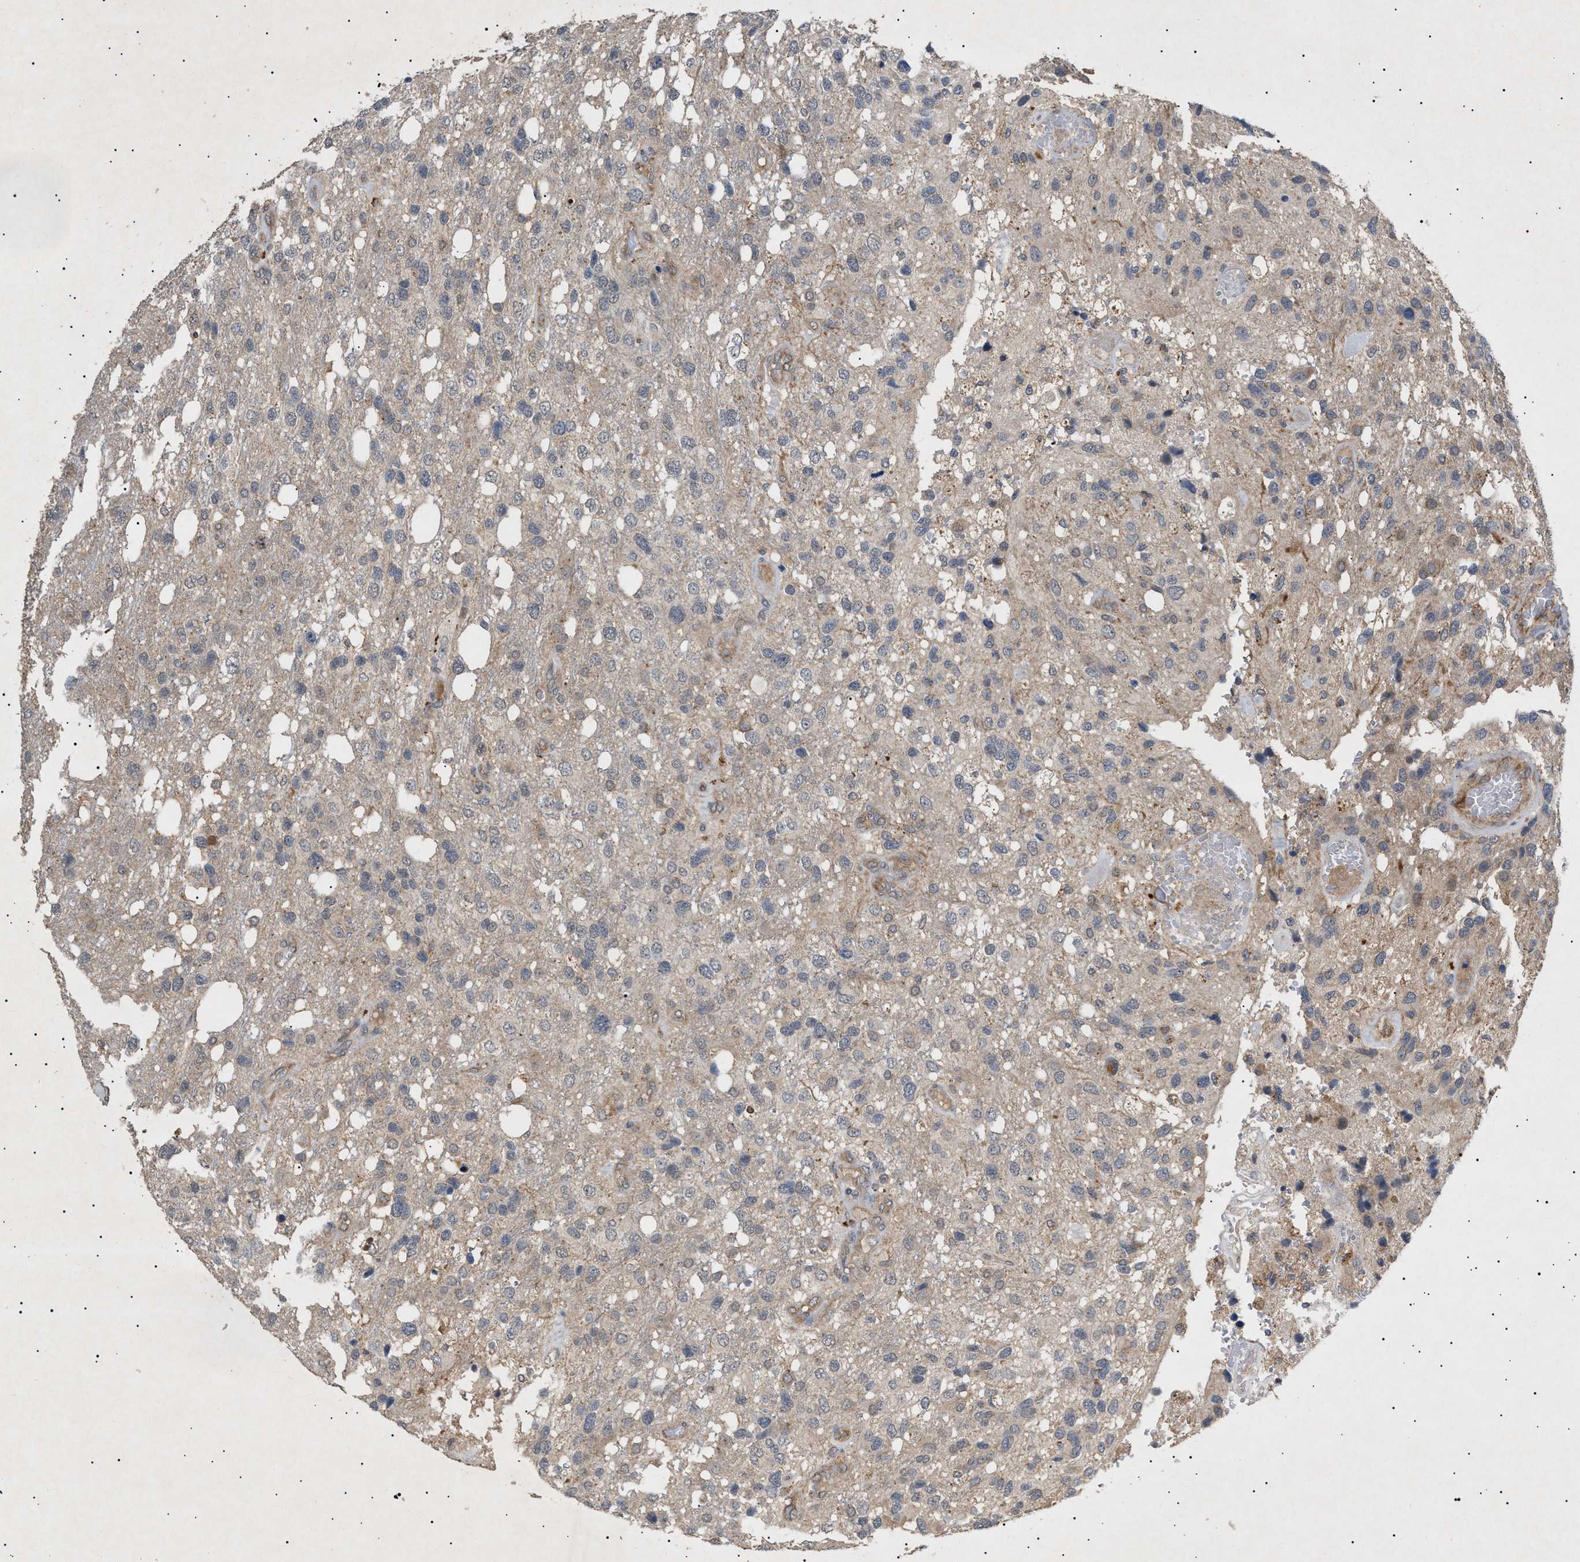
{"staining": {"intensity": "negative", "quantity": "none", "location": "none"}, "tissue": "glioma", "cell_type": "Tumor cells", "image_type": "cancer", "snomed": [{"axis": "morphology", "description": "Glioma, malignant, High grade"}, {"axis": "topography", "description": "Brain"}], "caption": "High magnification brightfield microscopy of malignant high-grade glioma stained with DAB (brown) and counterstained with hematoxylin (blue): tumor cells show no significant expression. Nuclei are stained in blue.", "gene": "SIRT5", "patient": {"sex": "female", "age": 58}}